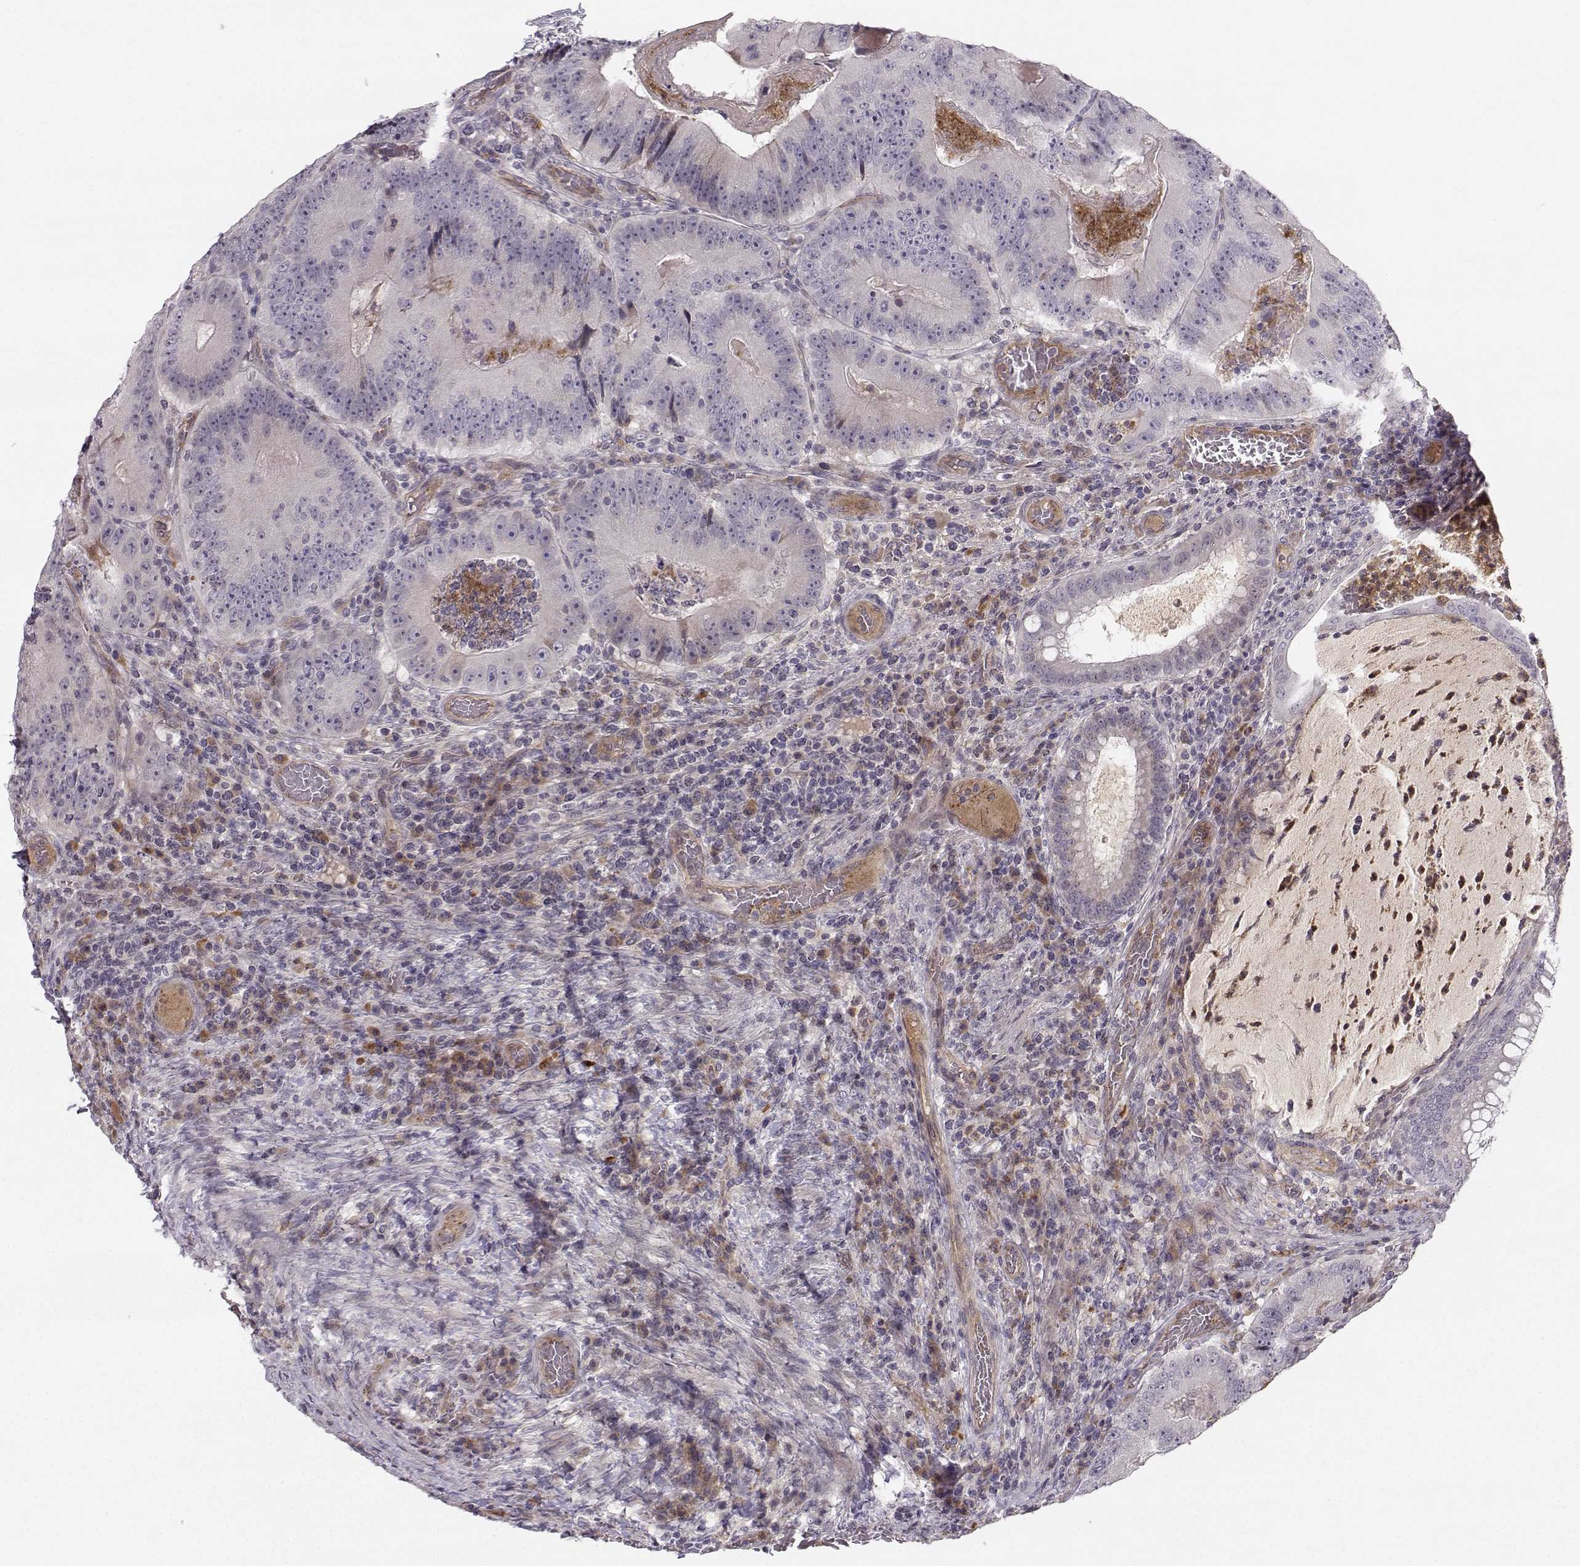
{"staining": {"intensity": "negative", "quantity": "none", "location": "none"}, "tissue": "colorectal cancer", "cell_type": "Tumor cells", "image_type": "cancer", "snomed": [{"axis": "morphology", "description": "Adenocarcinoma, NOS"}, {"axis": "topography", "description": "Colon"}], "caption": "The photomicrograph displays no staining of tumor cells in colorectal cancer.", "gene": "OPRD1", "patient": {"sex": "female", "age": 86}}